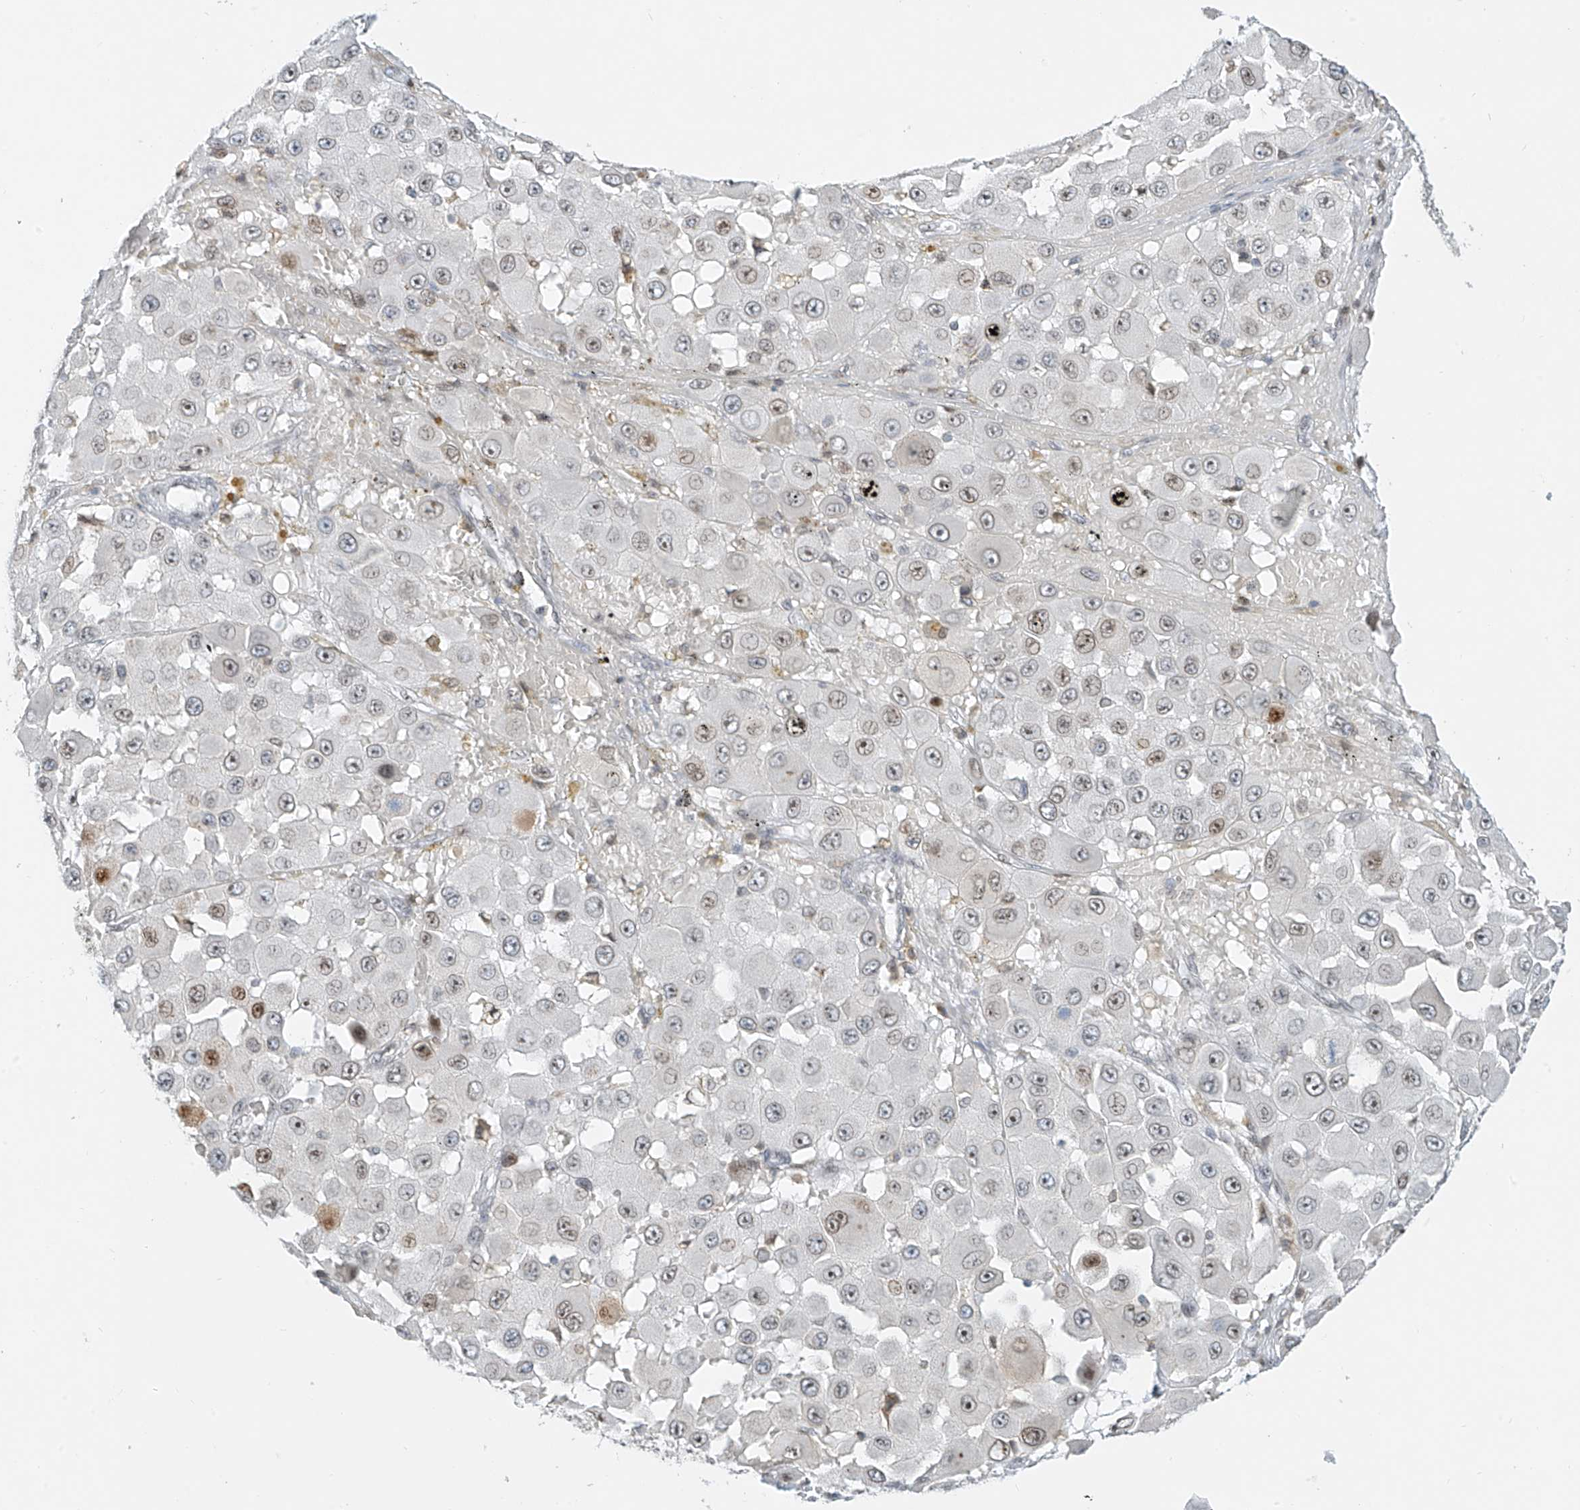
{"staining": {"intensity": "moderate", "quantity": "25%-75%", "location": "nuclear"}, "tissue": "melanoma", "cell_type": "Tumor cells", "image_type": "cancer", "snomed": [{"axis": "morphology", "description": "Malignant melanoma, NOS"}, {"axis": "topography", "description": "Skin"}], "caption": "Protein positivity by immunohistochemistry (IHC) demonstrates moderate nuclear staining in approximately 25%-75% of tumor cells in malignant melanoma. The protein is stained brown, and the nuclei are stained in blue (DAB (3,3'-diaminobenzidine) IHC with brightfield microscopy, high magnification).", "gene": "SAMD15", "patient": {"sex": "female", "age": 81}}